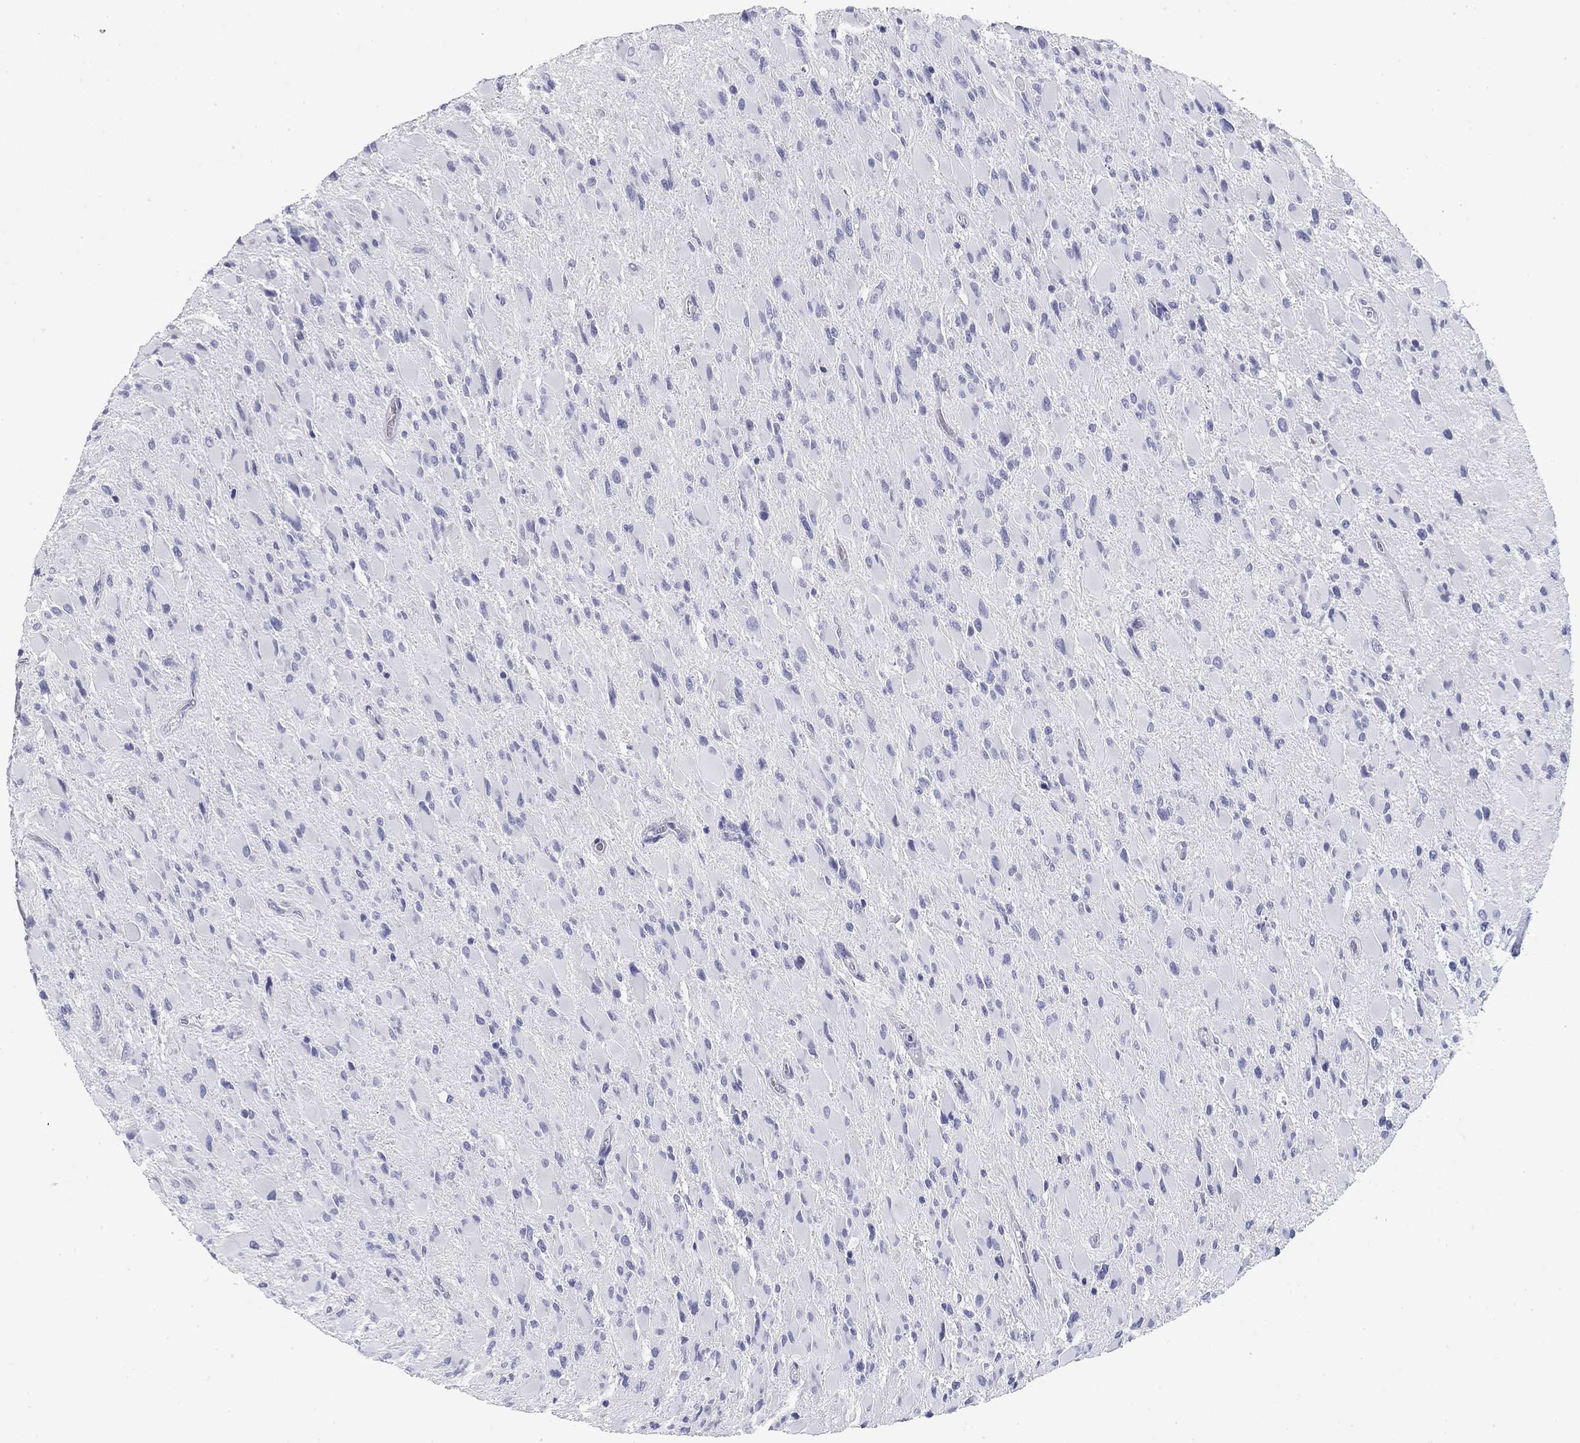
{"staining": {"intensity": "negative", "quantity": "none", "location": "none"}, "tissue": "glioma", "cell_type": "Tumor cells", "image_type": "cancer", "snomed": [{"axis": "morphology", "description": "Glioma, malignant, High grade"}, {"axis": "topography", "description": "Cerebral cortex"}], "caption": "Malignant glioma (high-grade) was stained to show a protein in brown. There is no significant positivity in tumor cells.", "gene": "CD79B", "patient": {"sex": "female", "age": 36}}